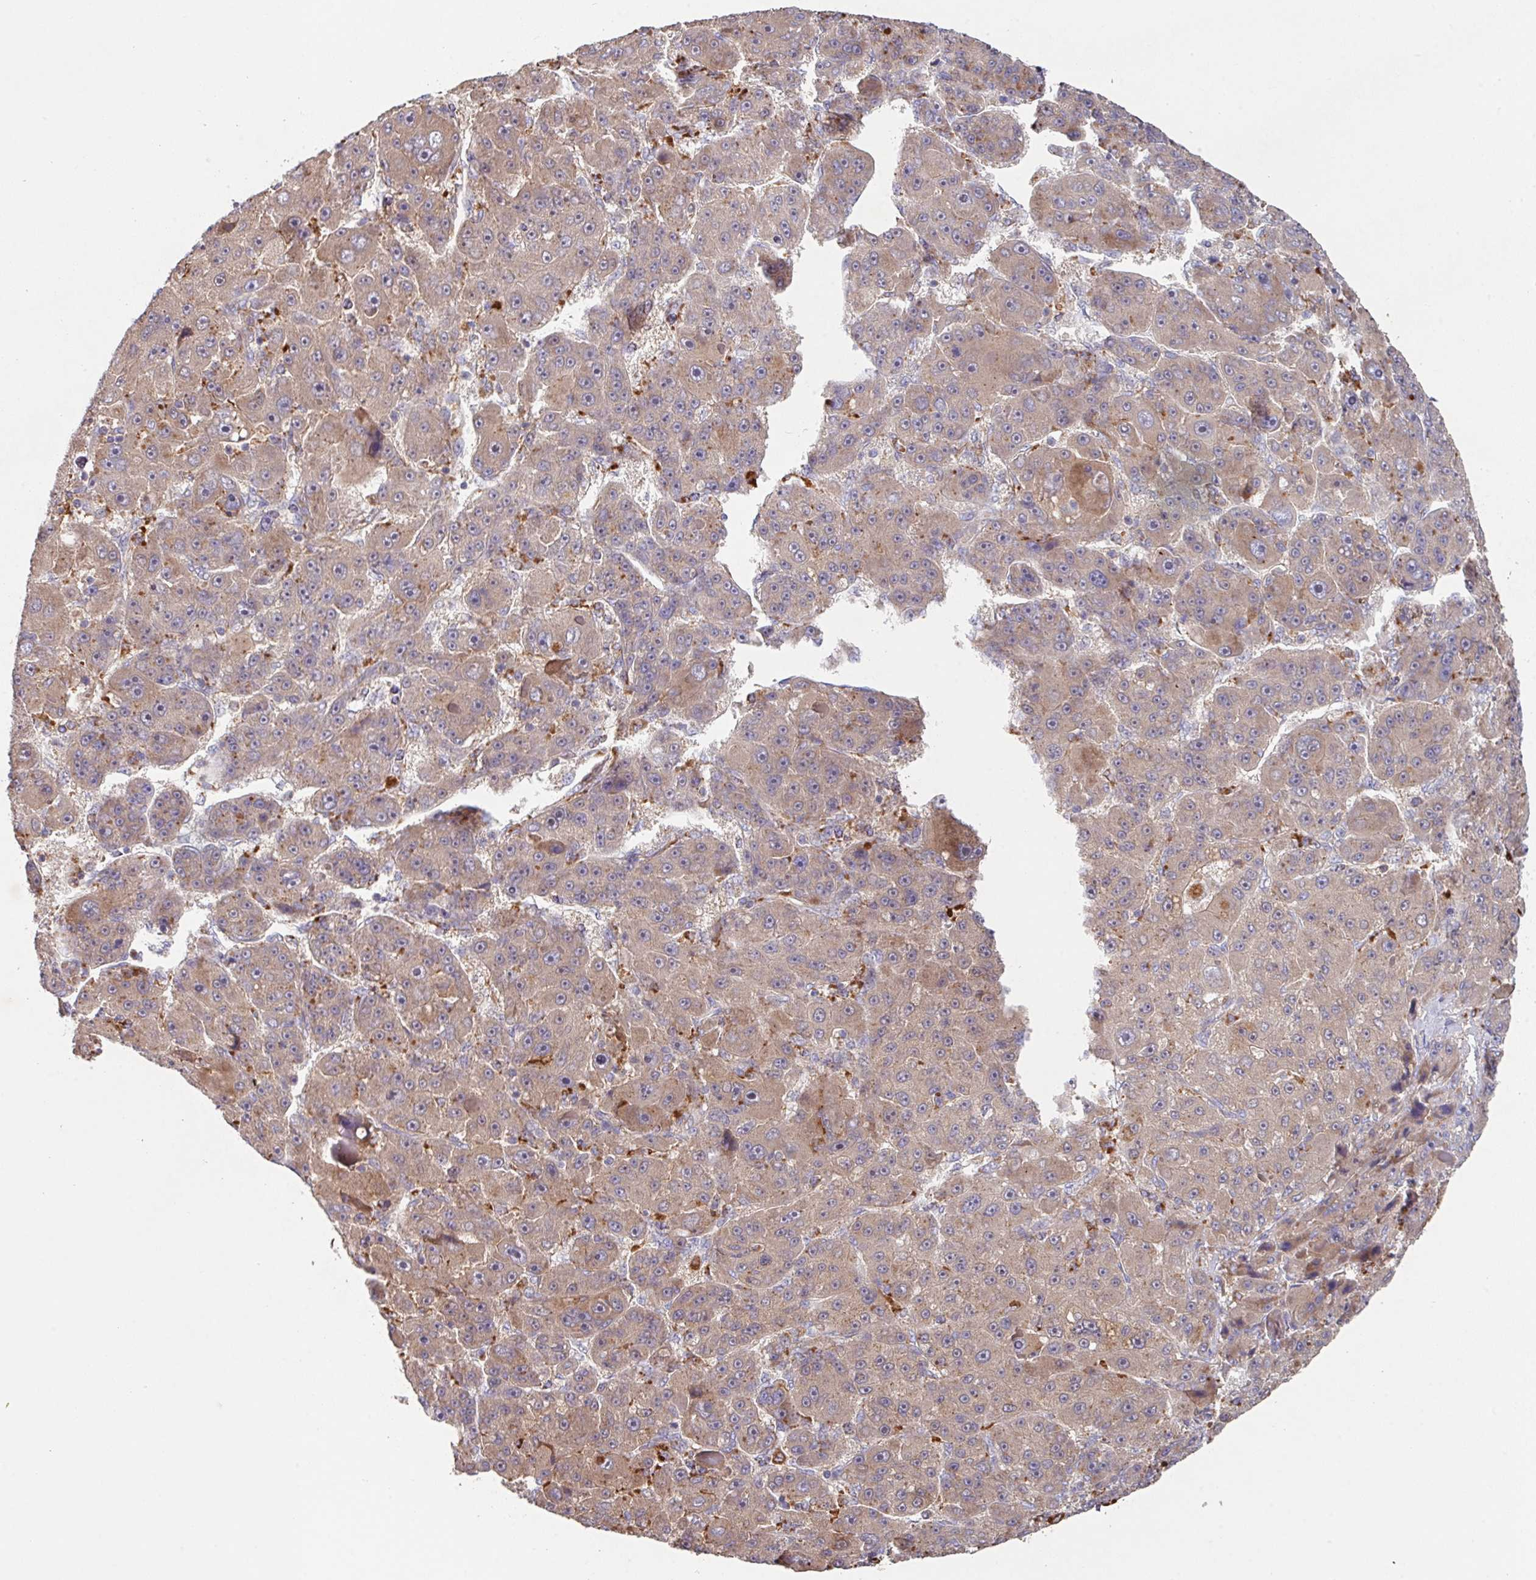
{"staining": {"intensity": "weak", "quantity": ">75%", "location": "cytoplasmic/membranous"}, "tissue": "liver cancer", "cell_type": "Tumor cells", "image_type": "cancer", "snomed": [{"axis": "morphology", "description": "Carcinoma, Hepatocellular, NOS"}, {"axis": "topography", "description": "Liver"}], "caption": "Brown immunohistochemical staining in human liver hepatocellular carcinoma shows weak cytoplasmic/membranous expression in about >75% of tumor cells.", "gene": "TRIM14", "patient": {"sex": "male", "age": 76}}